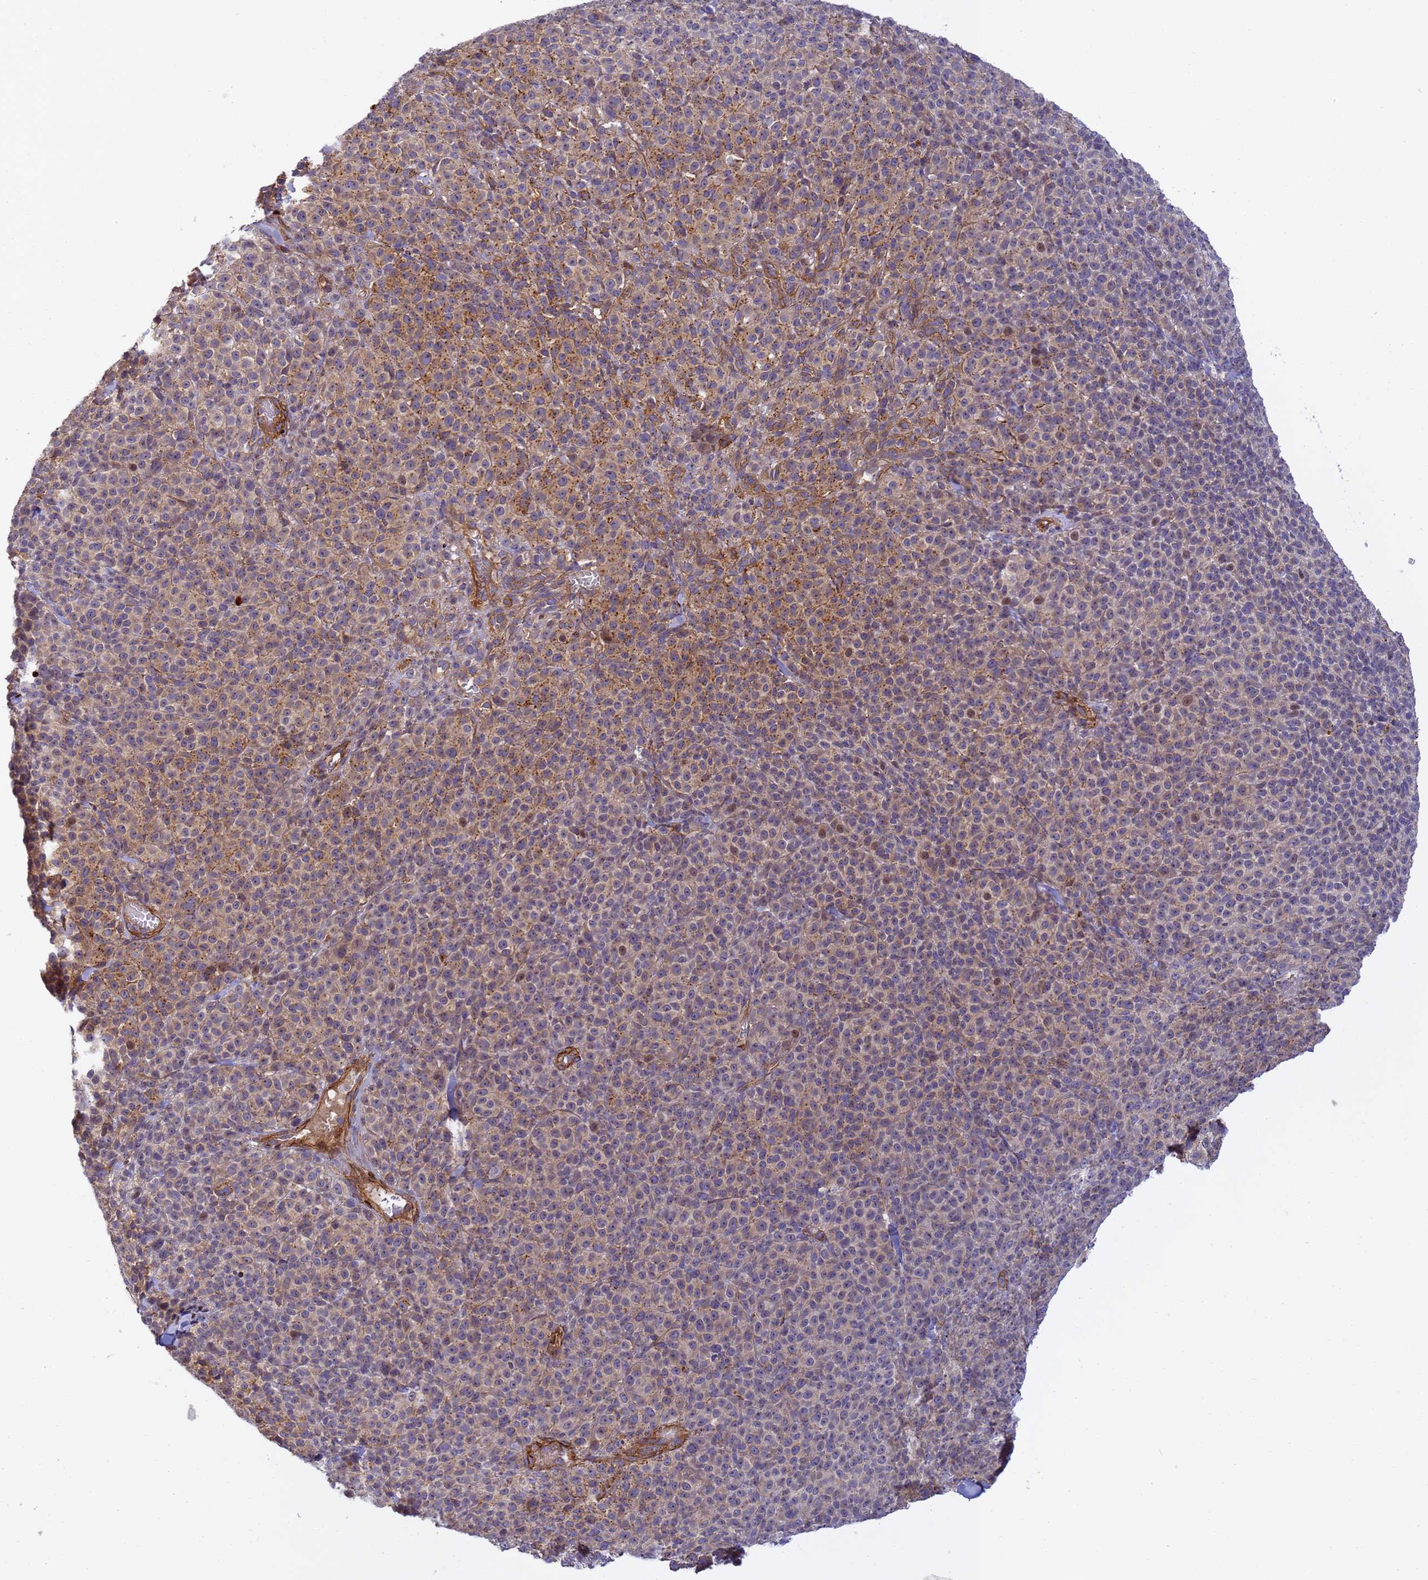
{"staining": {"intensity": "moderate", "quantity": "<25%", "location": "cytoplasmic/membranous"}, "tissue": "melanoma", "cell_type": "Tumor cells", "image_type": "cancer", "snomed": [{"axis": "morphology", "description": "Normal tissue, NOS"}, {"axis": "morphology", "description": "Malignant melanoma, NOS"}, {"axis": "topography", "description": "Skin"}], "caption": "Human malignant melanoma stained for a protein (brown) reveals moderate cytoplasmic/membranous positive expression in approximately <25% of tumor cells.", "gene": "RALGAPA2", "patient": {"sex": "female", "age": 34}}